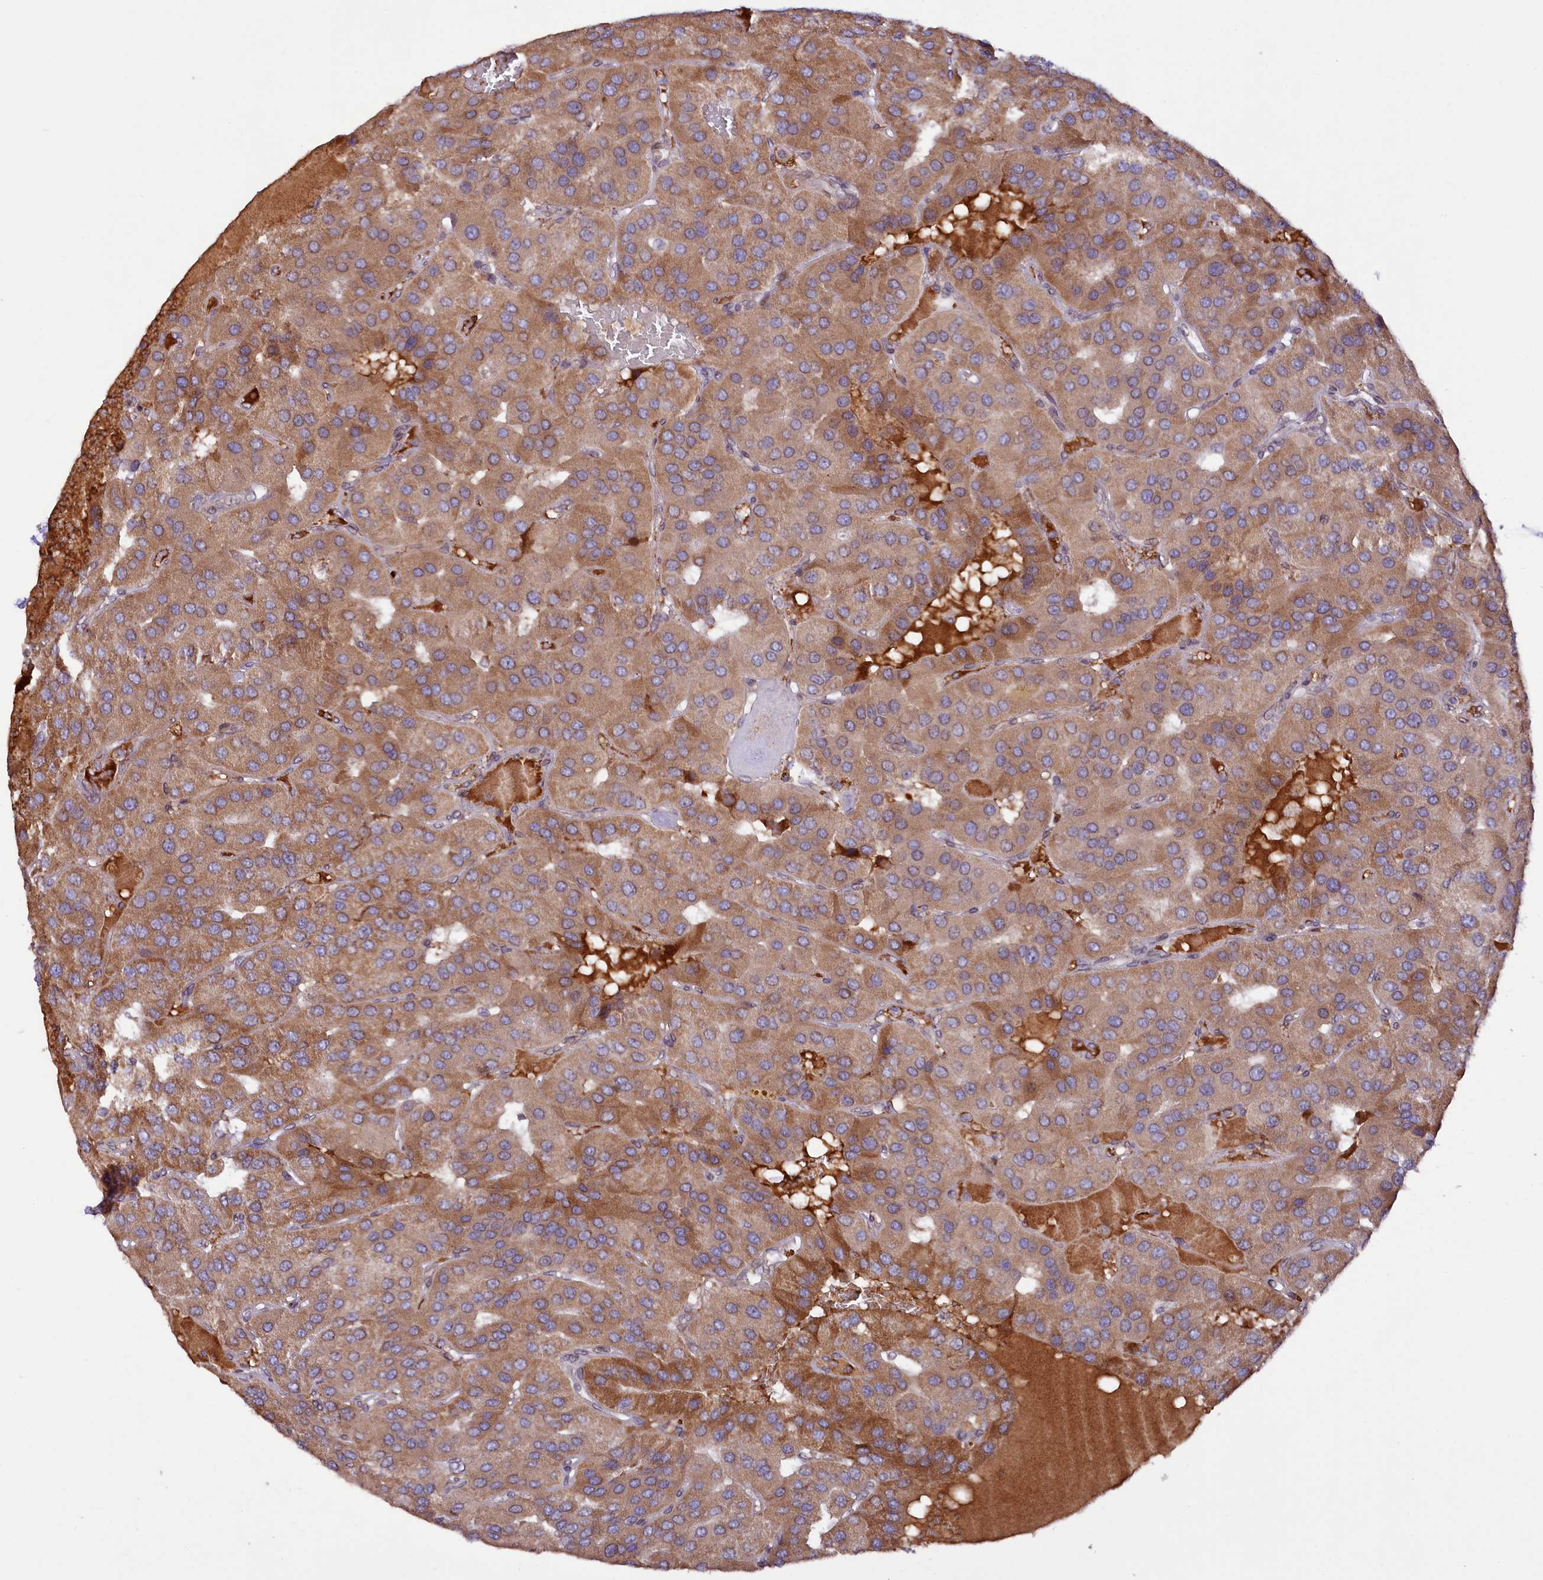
{"staining": {"intensity": "moderate", "quantity": ">75%", "location": "cytoplasmic/membranous"}, "tissue": "parathyroid gland", "cell_type": "Glandular cells", "image_type": "normal", "snomed": [{"axis": "morphology", "description": "Normal tissue, NOS"}, {"axis": "morphology", "description": "Adenoma, NOS"}, {"axis": "topography", "description": "Parathyroid gland"}], "caption": "The histopathology image displays staining of benign parathyroid gland, revealing moderate cytoplasmic/membranous protein expression (brown color) within glandular cells. The staining was performed using DAB (3,3'-diaminobenzidine) to visualize the protein expression in brown, while the nuclei were stained in blue with hematoxylin (Magnification: 20x).", "gene": "ZNF226", "patient": {"sex": "female", "age": 86}}